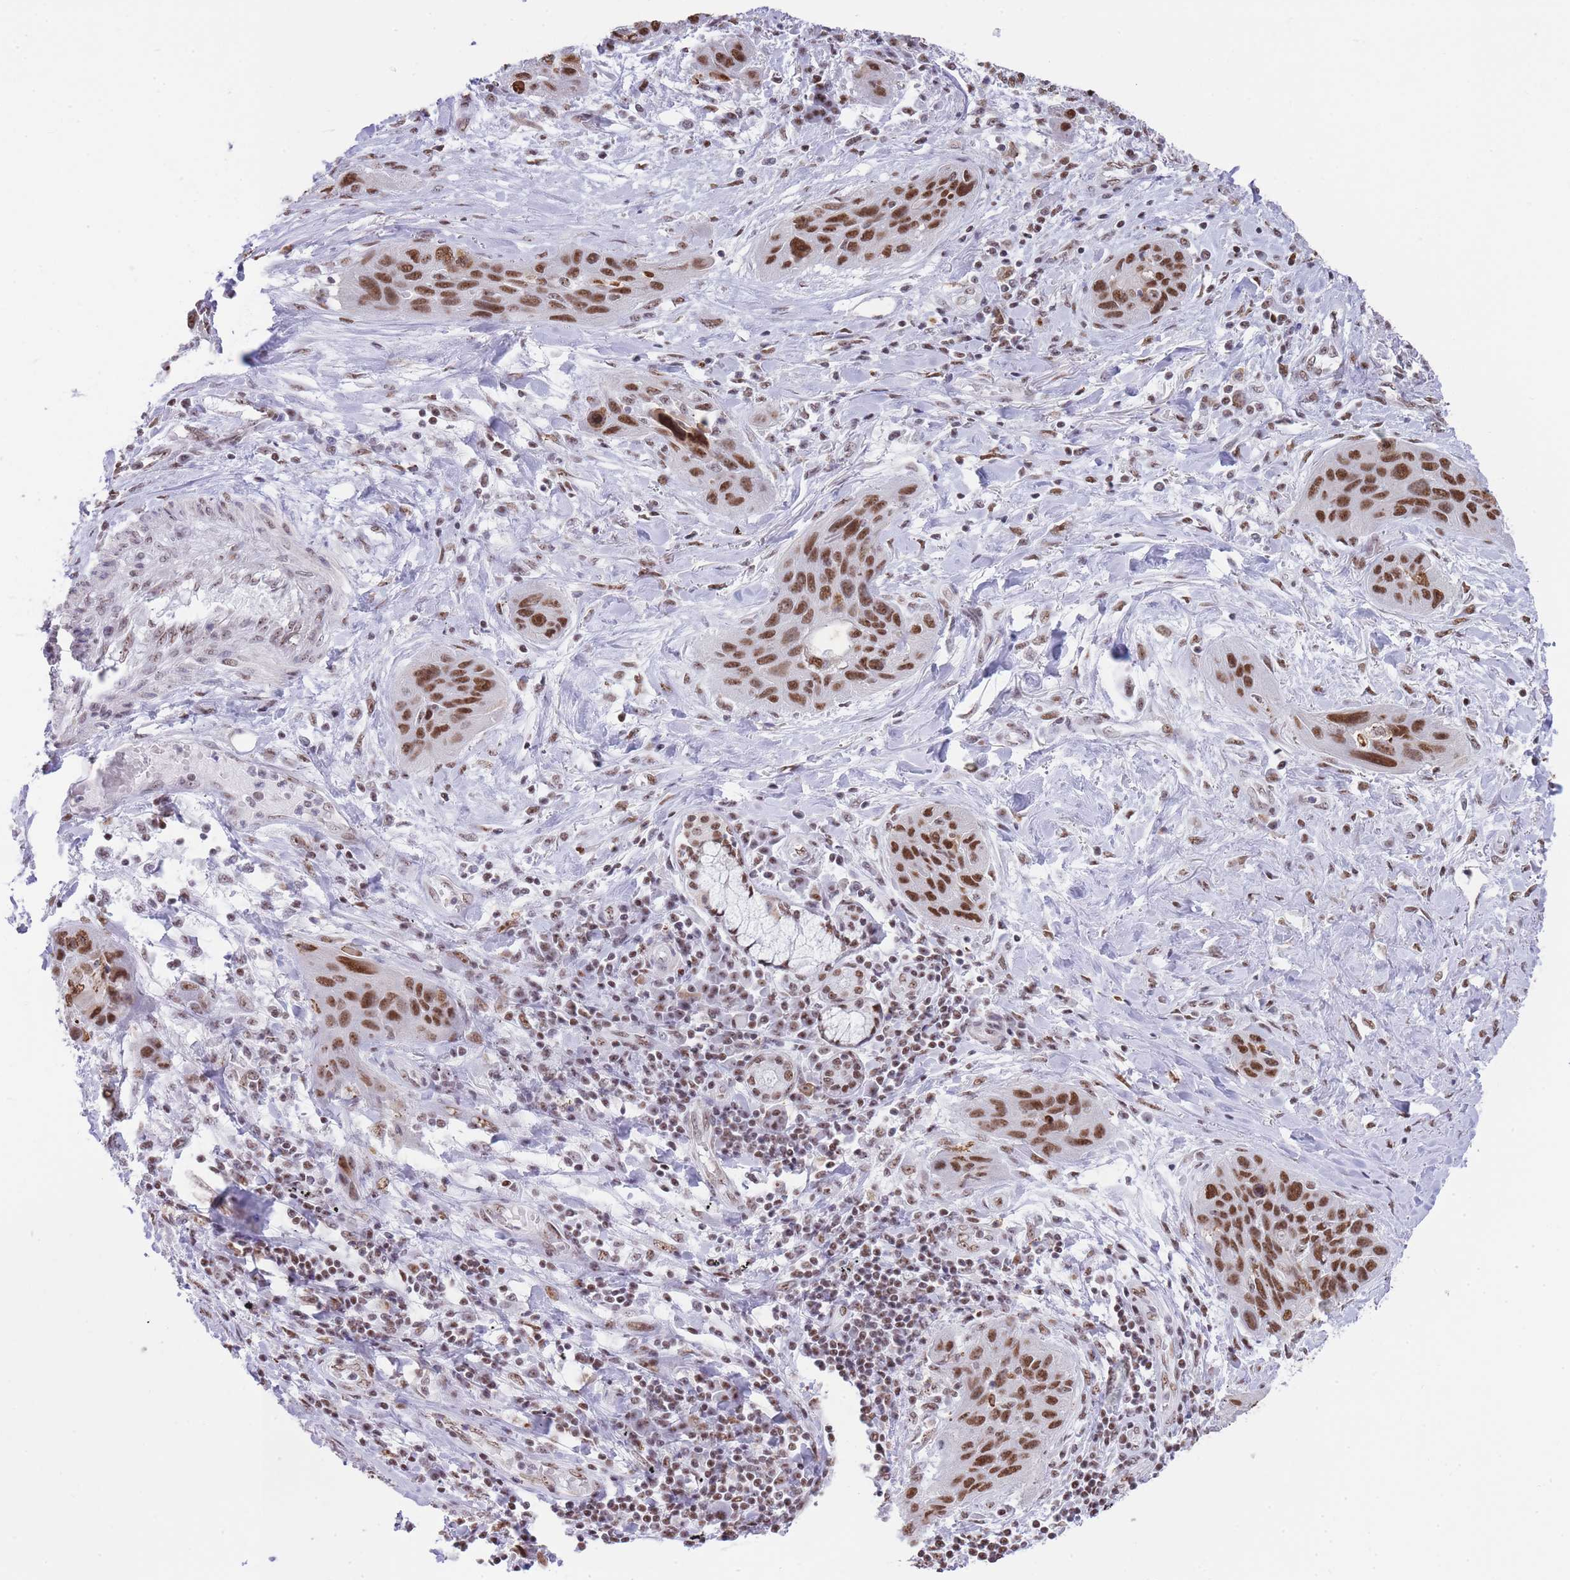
{"staining": {"intensity": "moderate", "quantity": ">75%", "location": "nuclear"}, "tissue": "lung cancer", "cell_type": "Tumor cells", "image_type": "cancer", "snomed": [{"axis": "morphology", "description": "Squamous cell carcinoma, NOS"}, {"axis": "topography", "description": "Lung"}], "caption": "Moderate nuclear positivity for a protein is appreciated in about >75% of tumor cells of lung cancer (squamous cell carcinoma) using IHC.", "gene": "EVC2", "patient": {"sex": "female", "age": 70}}